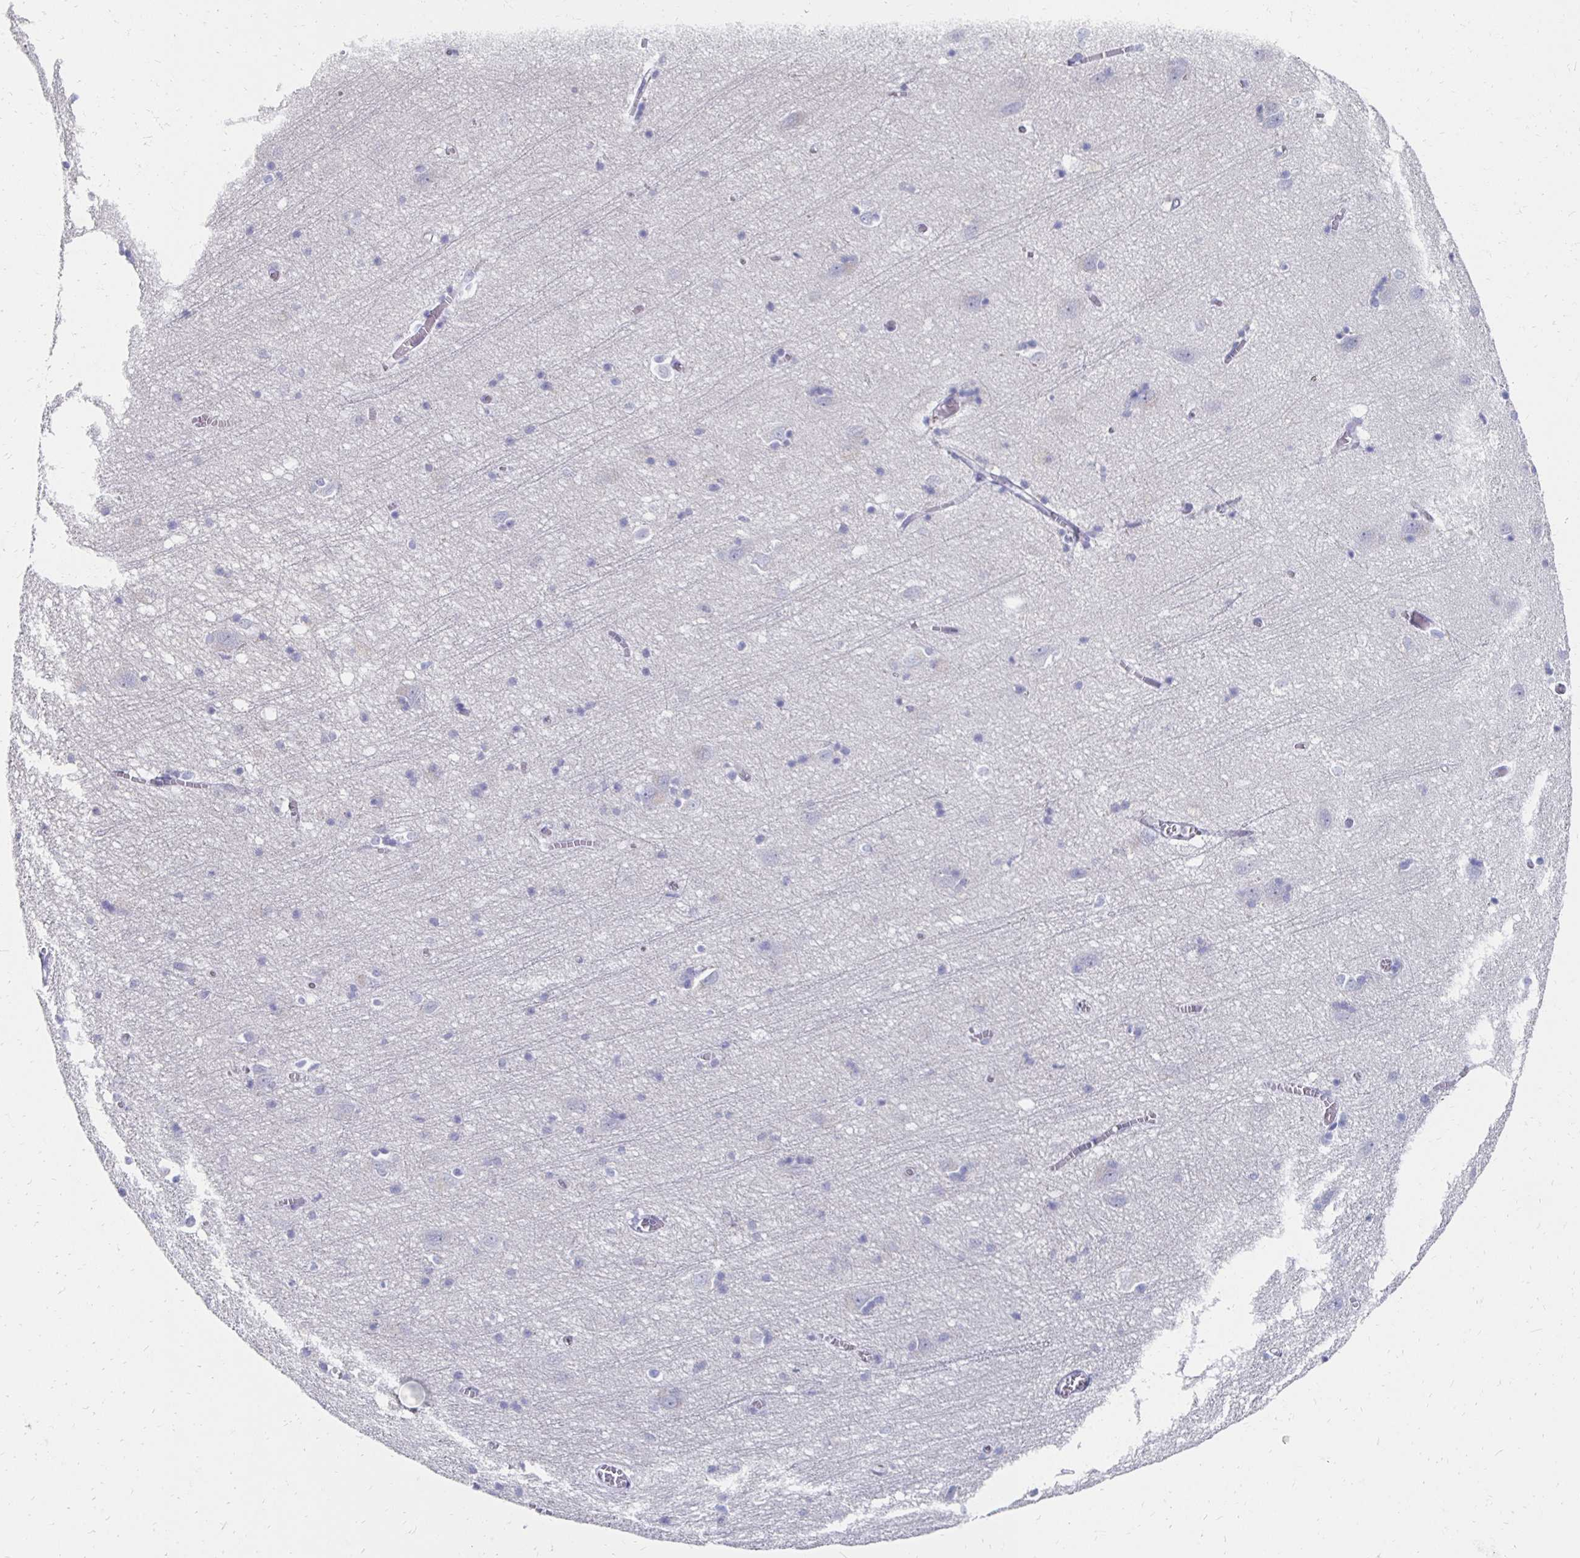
{"staining": {"intensity": "negative", "quantity": "none", "location": "none"}, "tissue": "cerebral cortex", "cell_type": "Endothelial cells", "image_type": "normal", "snomed": [{"axis": "morphology", "description": "Normal tissue, NOS"}, {"axis": "topography", "description": "Cerebral cortex"}], "caption": "IHC of unremarkable cerebral cortex demonstrates no staining in endothelial cells.", "gene": "SYCP3", "patient": {"sex": "male", "age": 70}}